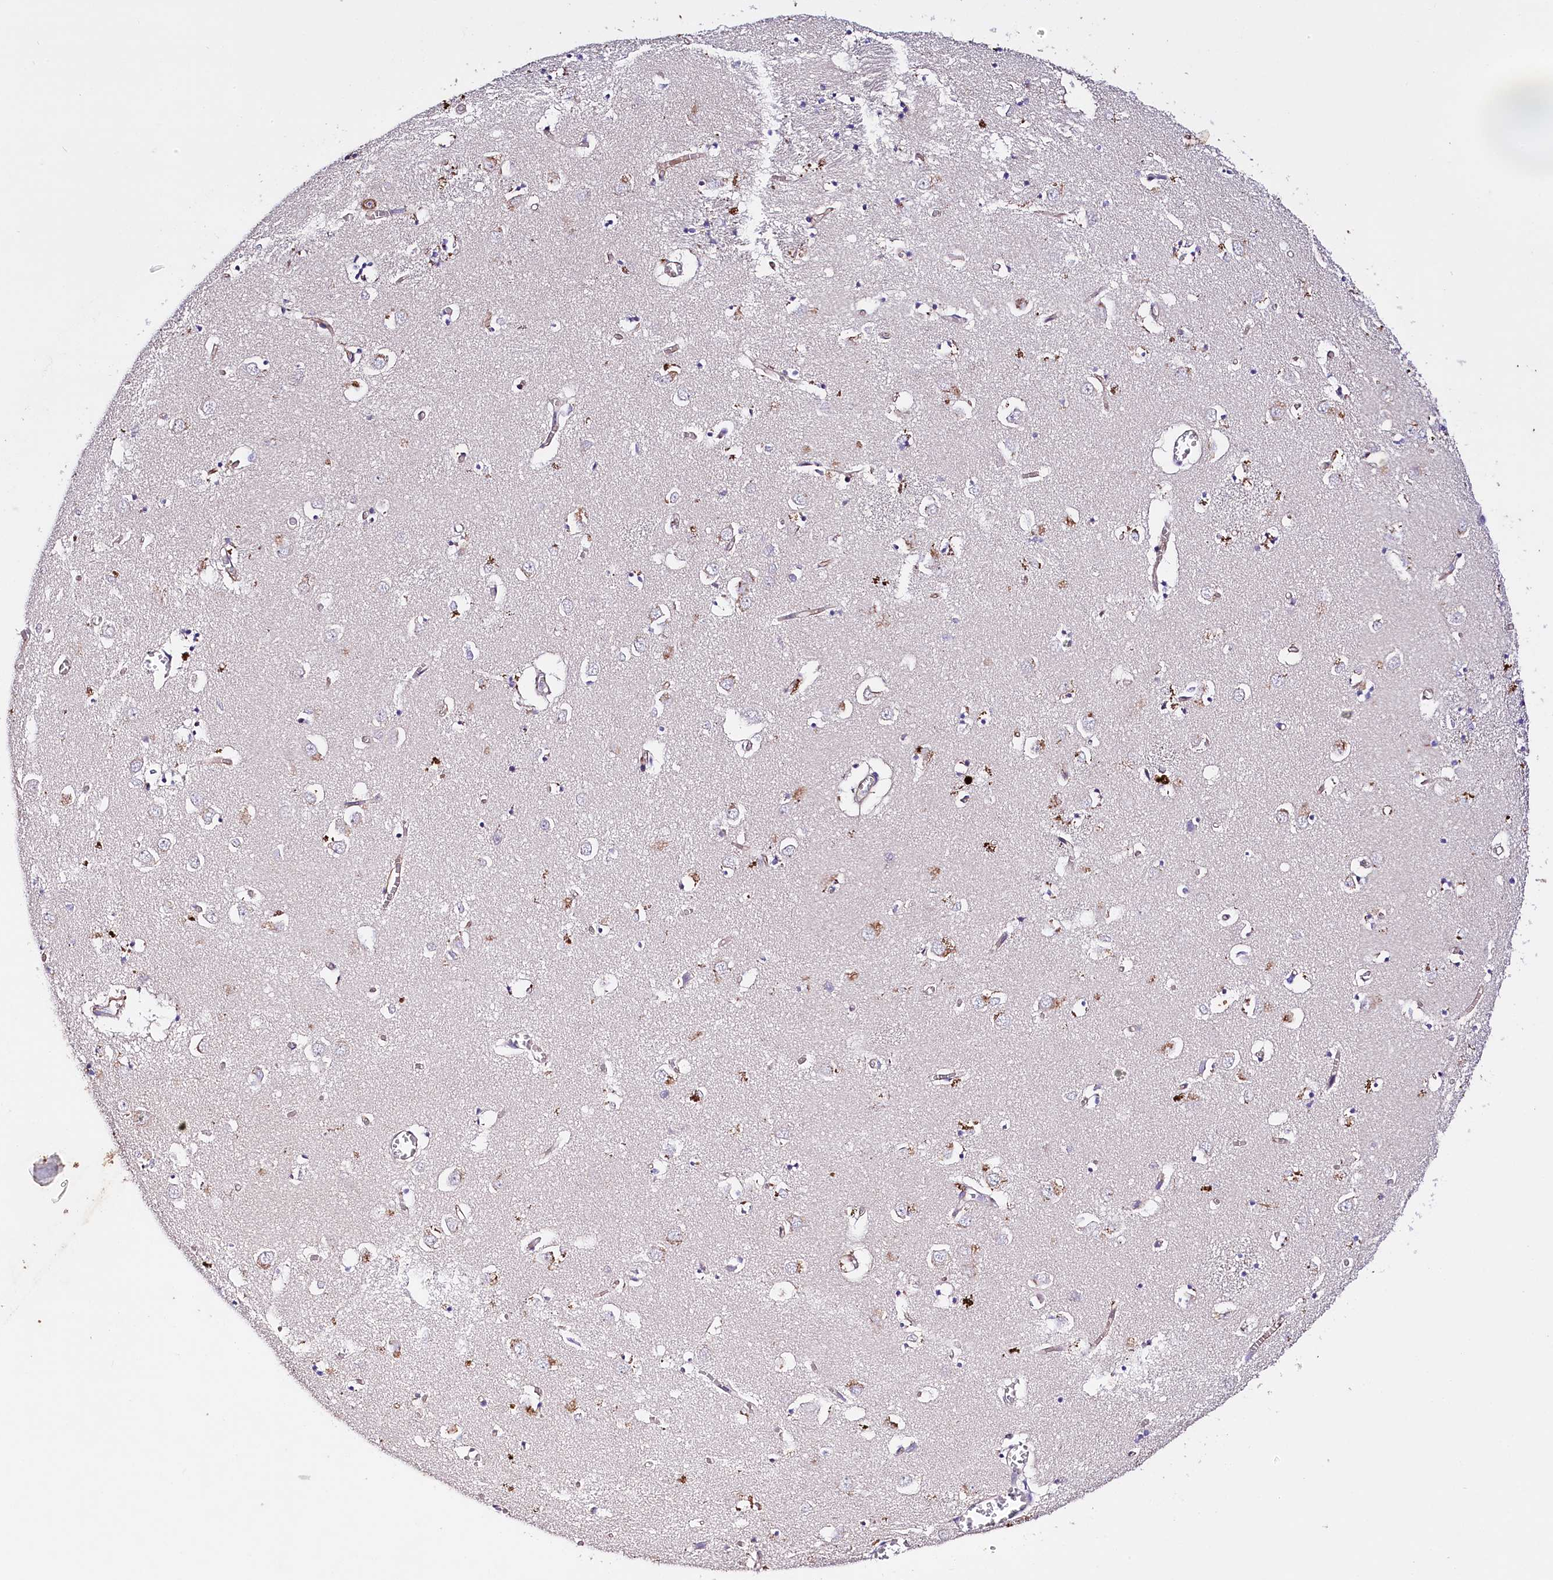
{"staining": {"intensity": "weak", "quantity": "<25%", "location": "cytoplasmic/membranous"}, "tissue": "caudate", "cell_type": "Glial cells", "image_type": "normal", "snomed": [{"axis": "morphology", "description": "Normal tissue, NOS"}, {"axis": "topography", "description": "Lateral ventricle wall"}], "caption": "Photomicrograph shows no protein expression in glial cells of unremarkable caudate.", "gene": "SLC7A1", "patient": {"sex": "male", "age": 70}}